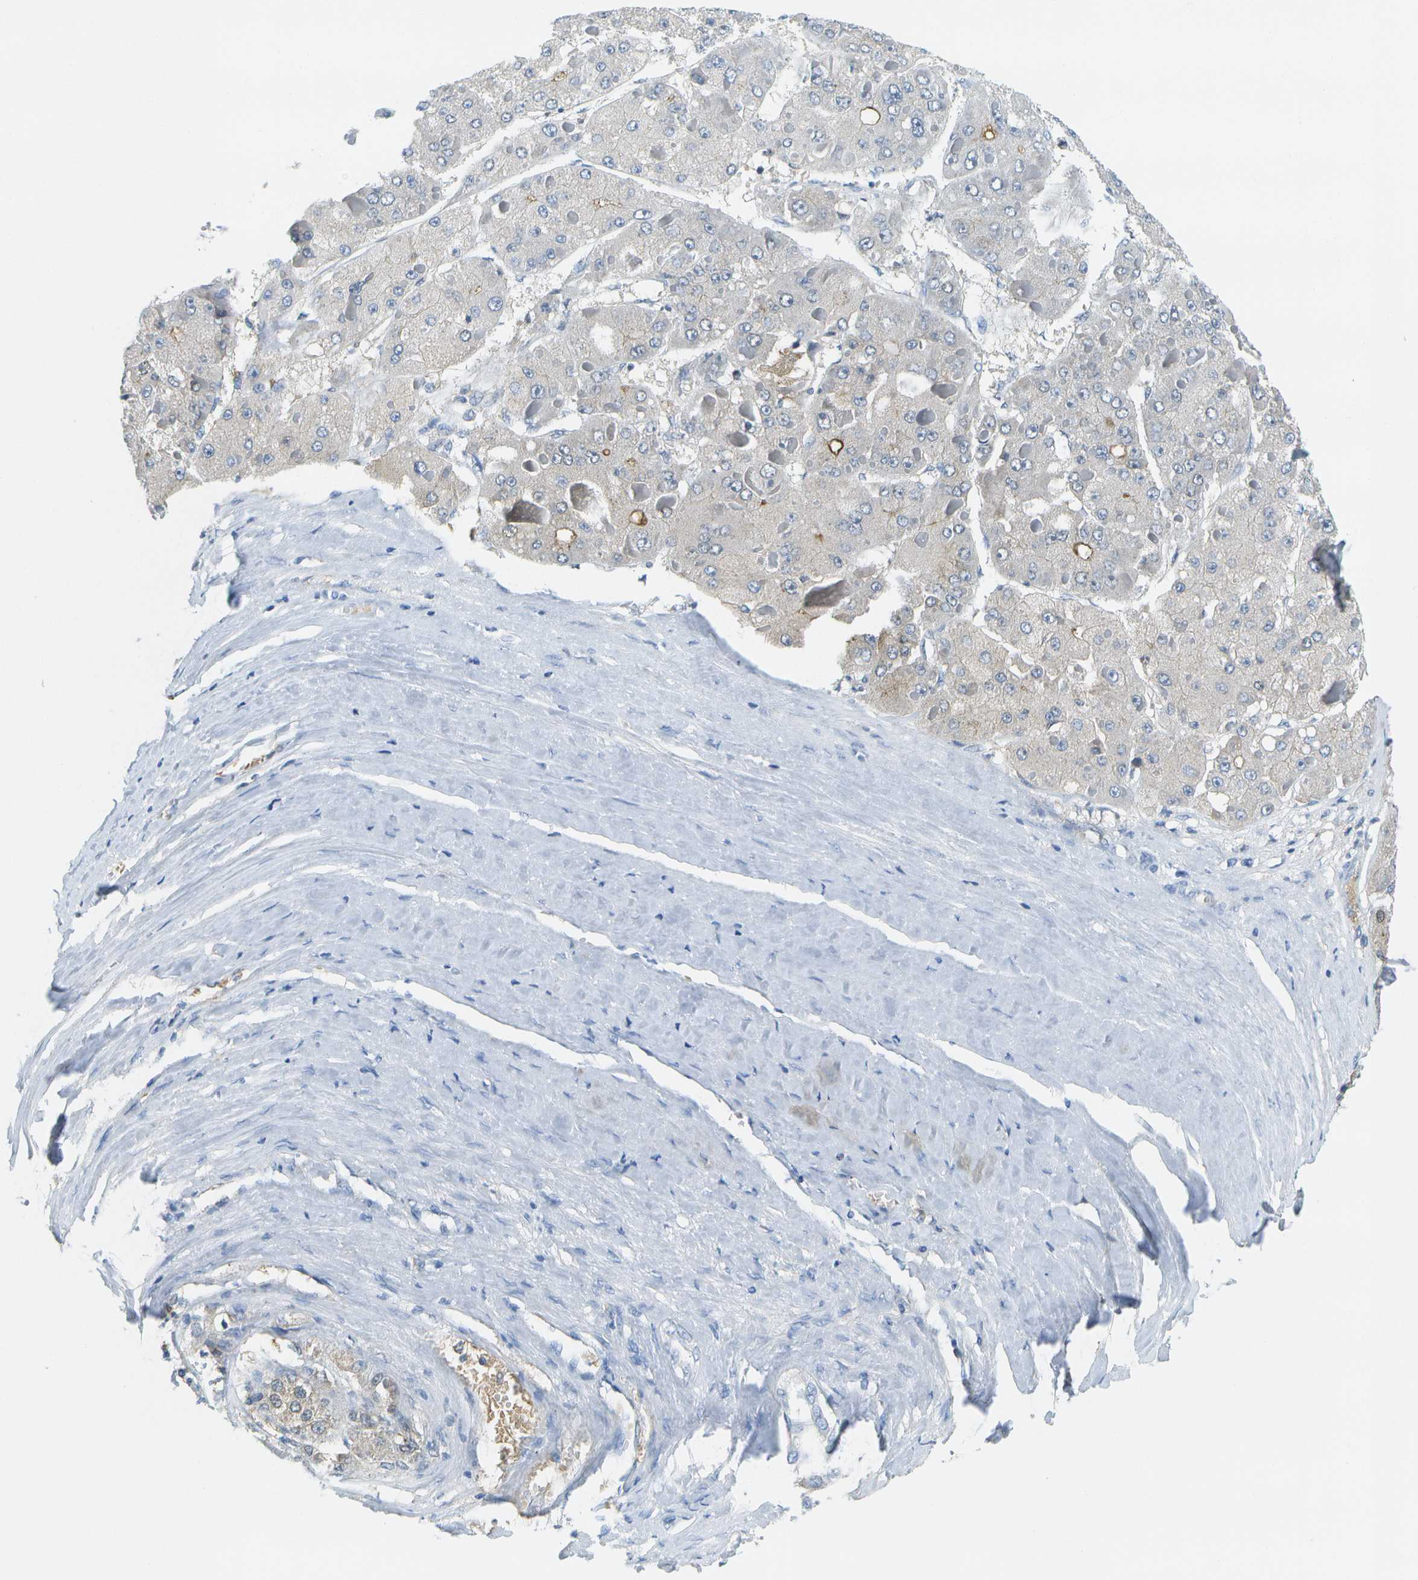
{"staining": {"intensity": "weak", "quantity": "<25%", "location": "cytoplasmic/membranous"}, "tissue": "liver cancer", "cell_type": "Tumor cells", "image_type": "cancer", "snomed": [{"axis": "morphology", "description": "Carcinoma, Hepatocellular, NOS"}, {"axis": "topography", "description": "Liver"}], "caption": "Immunohistochemistry (IHC) histopathology image of liver hepatocellular carcinoma stained for a protein (brown), which demonstrates no positivity in tumor cells.", "gene": "SERPINA1", "patient": {"sex": "female", "age": 73}}